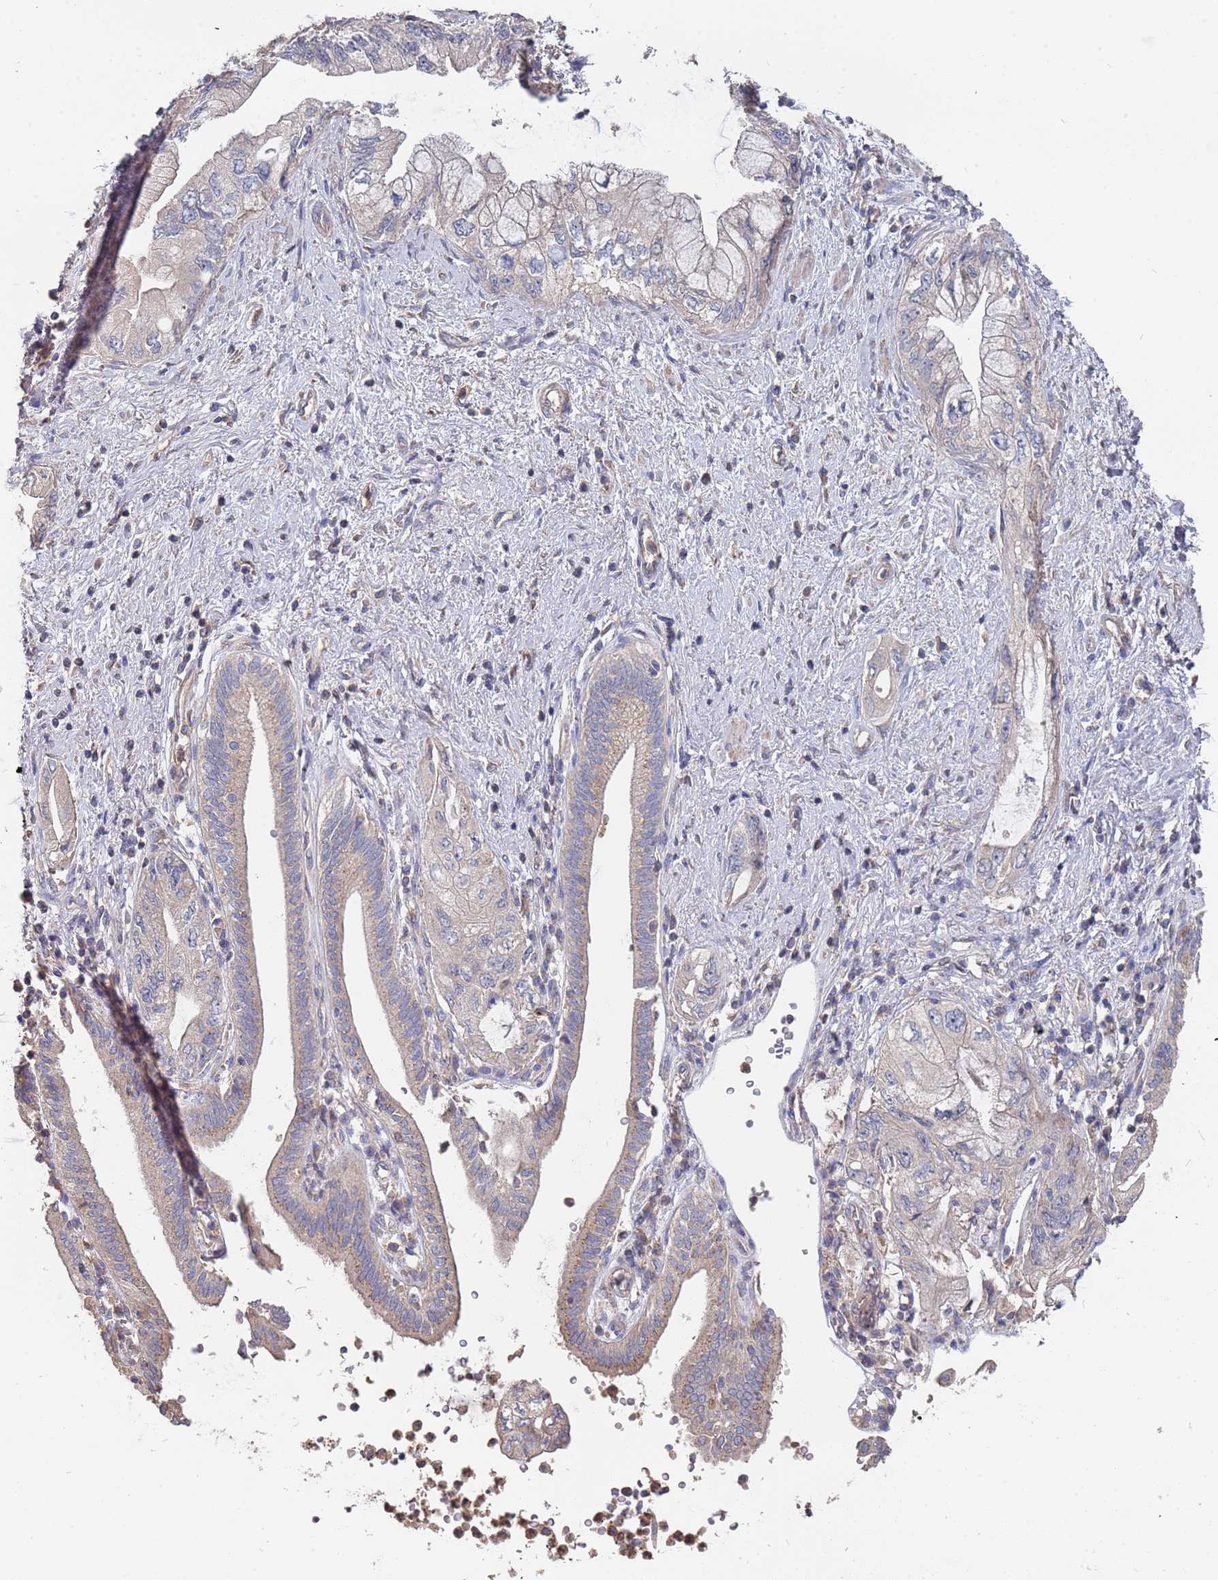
{"staining": {"intensity": "weak", "quantity": "25%-75%", "location": "cytoplasmic/membranous"}, "tissue": "pancreatic cancer", "cell_type": "Tumor cells", "image_type": "cancer", "snomed": [{"axis": "morphology", "description": "Adenocarcinoma, NOS"}, {"axis": "topography", "description": "Pancreas"}], "caption": "DAB immunohistochemical staining of pancreatic adenocarcinoma shows weak cytoplasmic/membranous protein positivity in approximately 25%-75% of tumor cells.", "gene": "TCEANC2", "patient": {"sex": "female", "age": 73}}